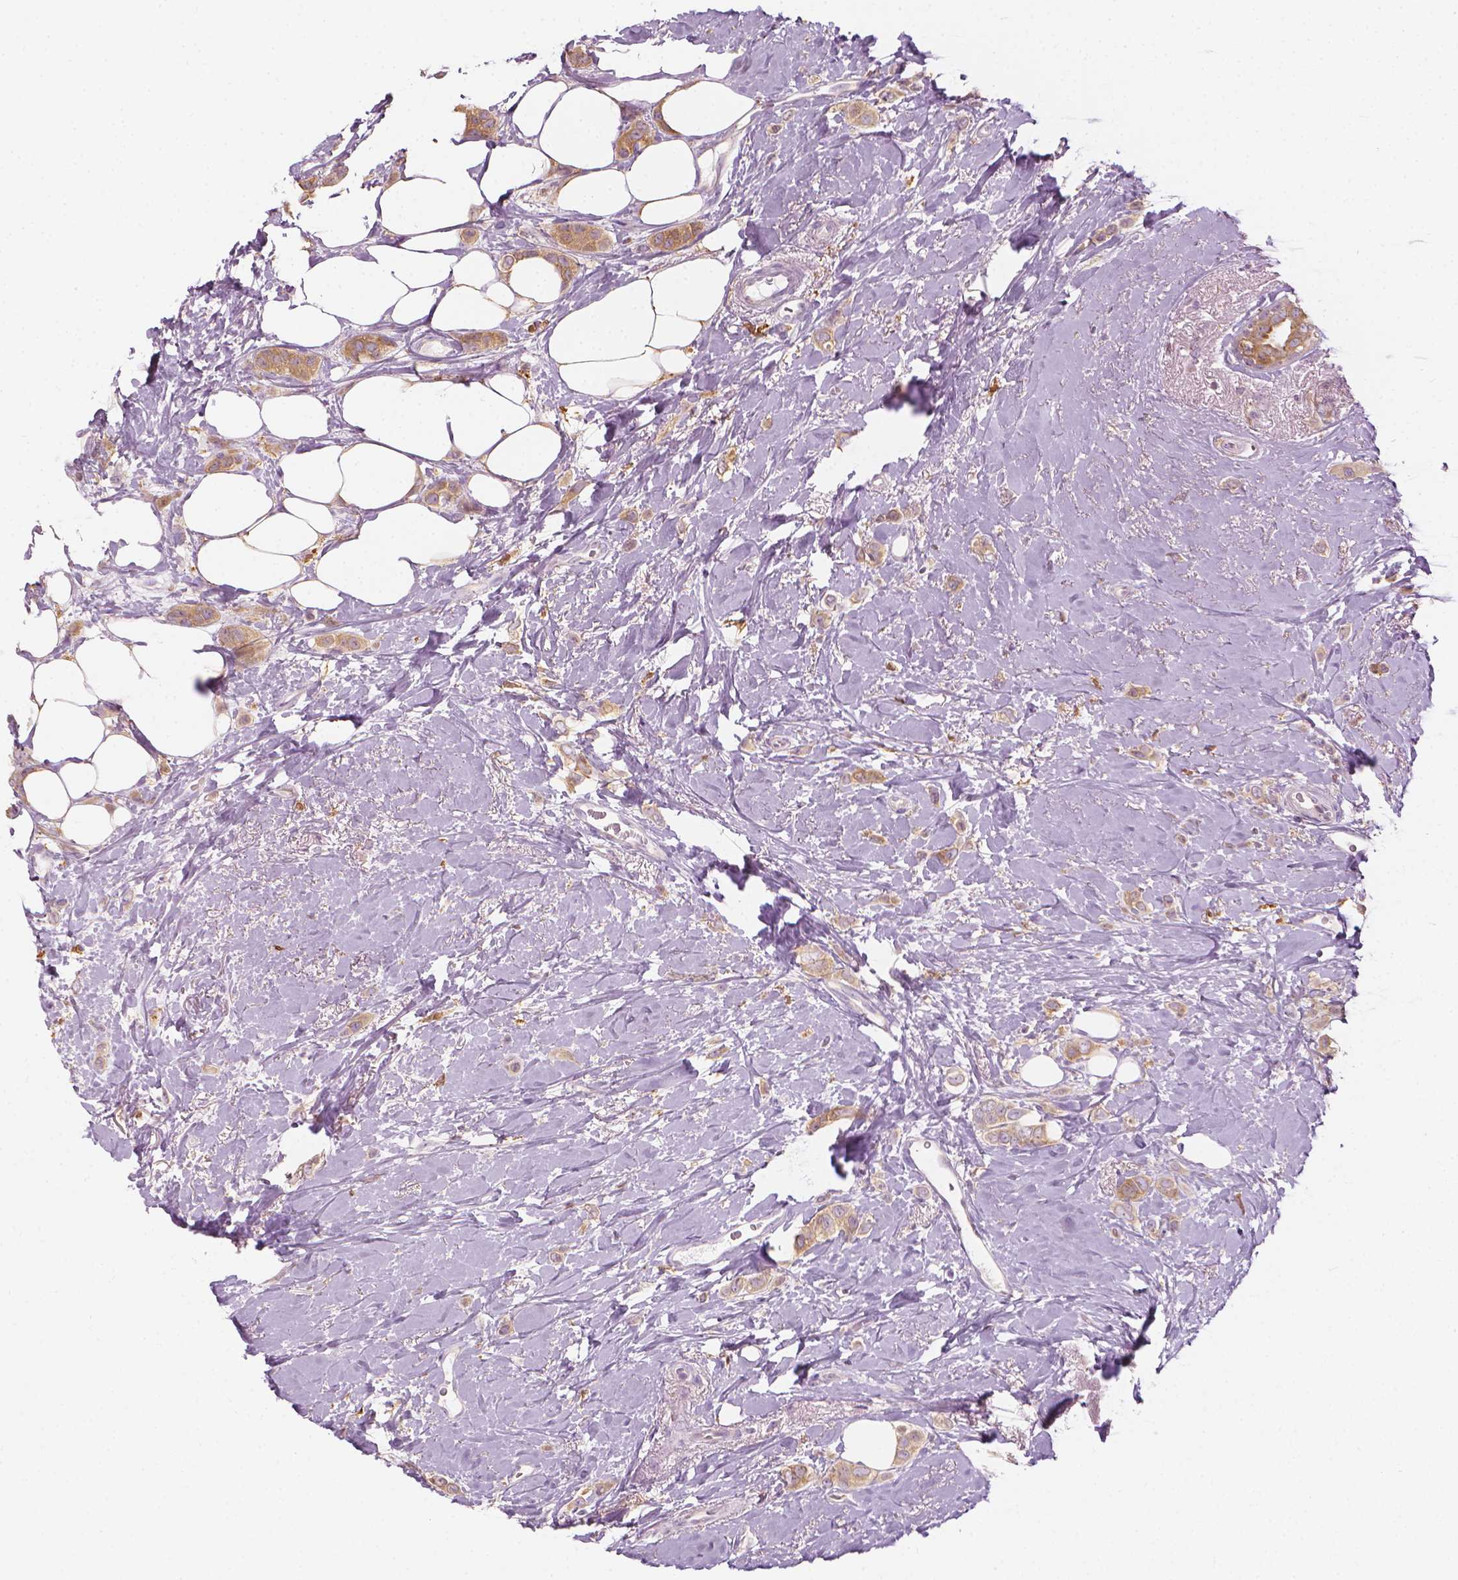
{"staining": {"intensity": "moderate", "quantity": ">75%", "location": "cytoplasmic/membranous"}, "tissue": "breast cancer", "cell_type": "Tumor cells", "image_type": "cancer", "snomed": [{"axis": "morphology", "description": "Lobular carcinoma"}, {"axis": "topography", "description": "Breast"}], "caption": "Immunohistochemistry of lobular carcinoma (breast) displays medium levels of moderate cytoplasmic/membranous staining in approximately >75% of tumor cells.", "gene": "SHMT1", "patient": {"sex": "female", "age": 66}}